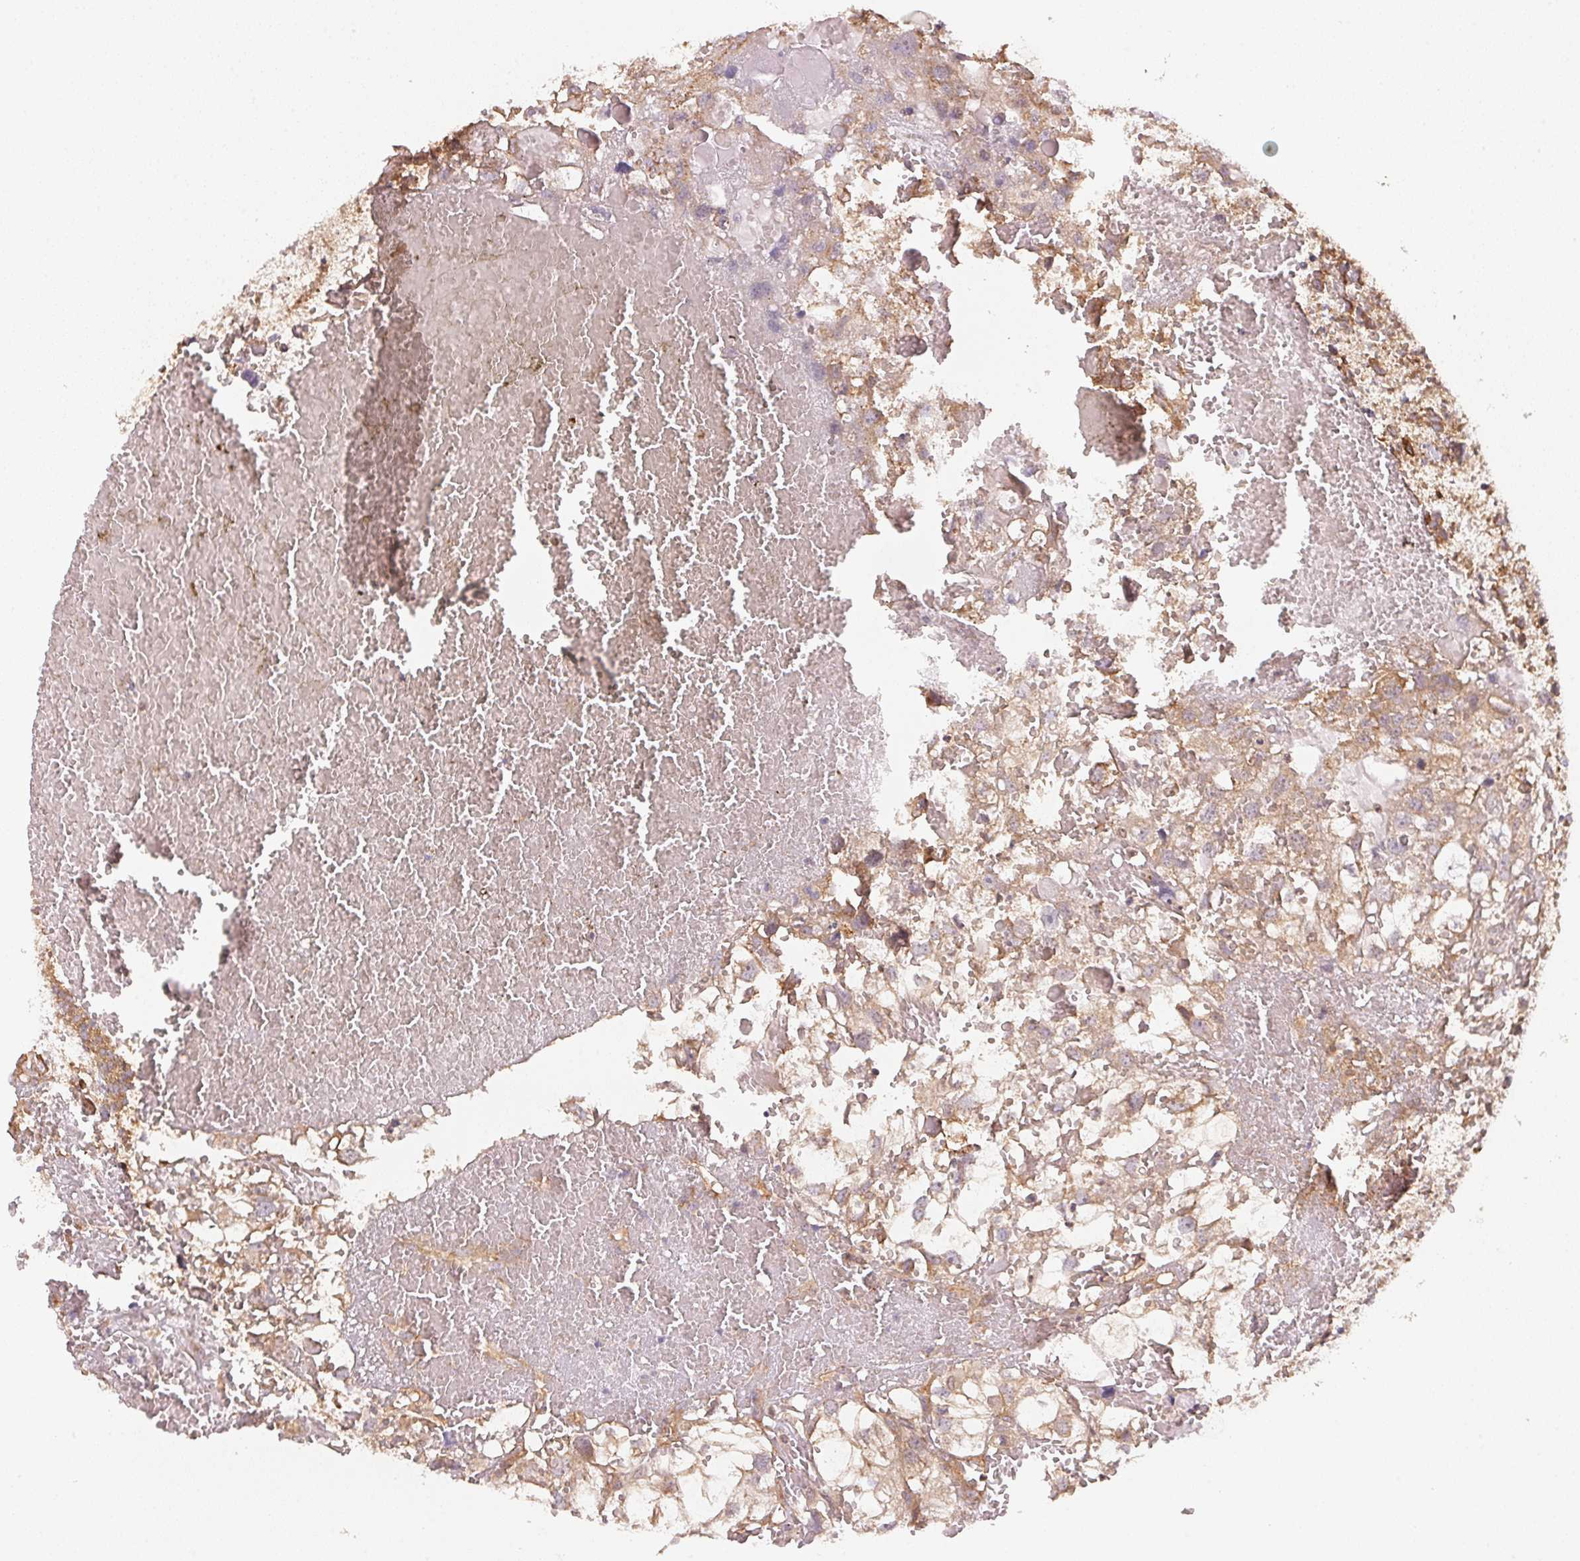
{"staining": {"intensity": "weak", "quantity": "25%-75%", "location": "cytoplasmic/membranous"}, "tissue": "renal cancer", "cell_type": "Tumor cells", "image_type": "cancer", "snomed": [{"axis": "morphology", "description": "Adenocarcinoma, NOS"}, {"axis": "topography", "description": "Kidney"}], "caption": "Immunohistochemical staining of adenocarcinoma (renal) exhibits low levels of weak cytoplasmic/membranous protein expression in approximately 25%-75% of tumor cells.", "gene": "STRN4", "patient": {"sex": "male", "age": 56}}